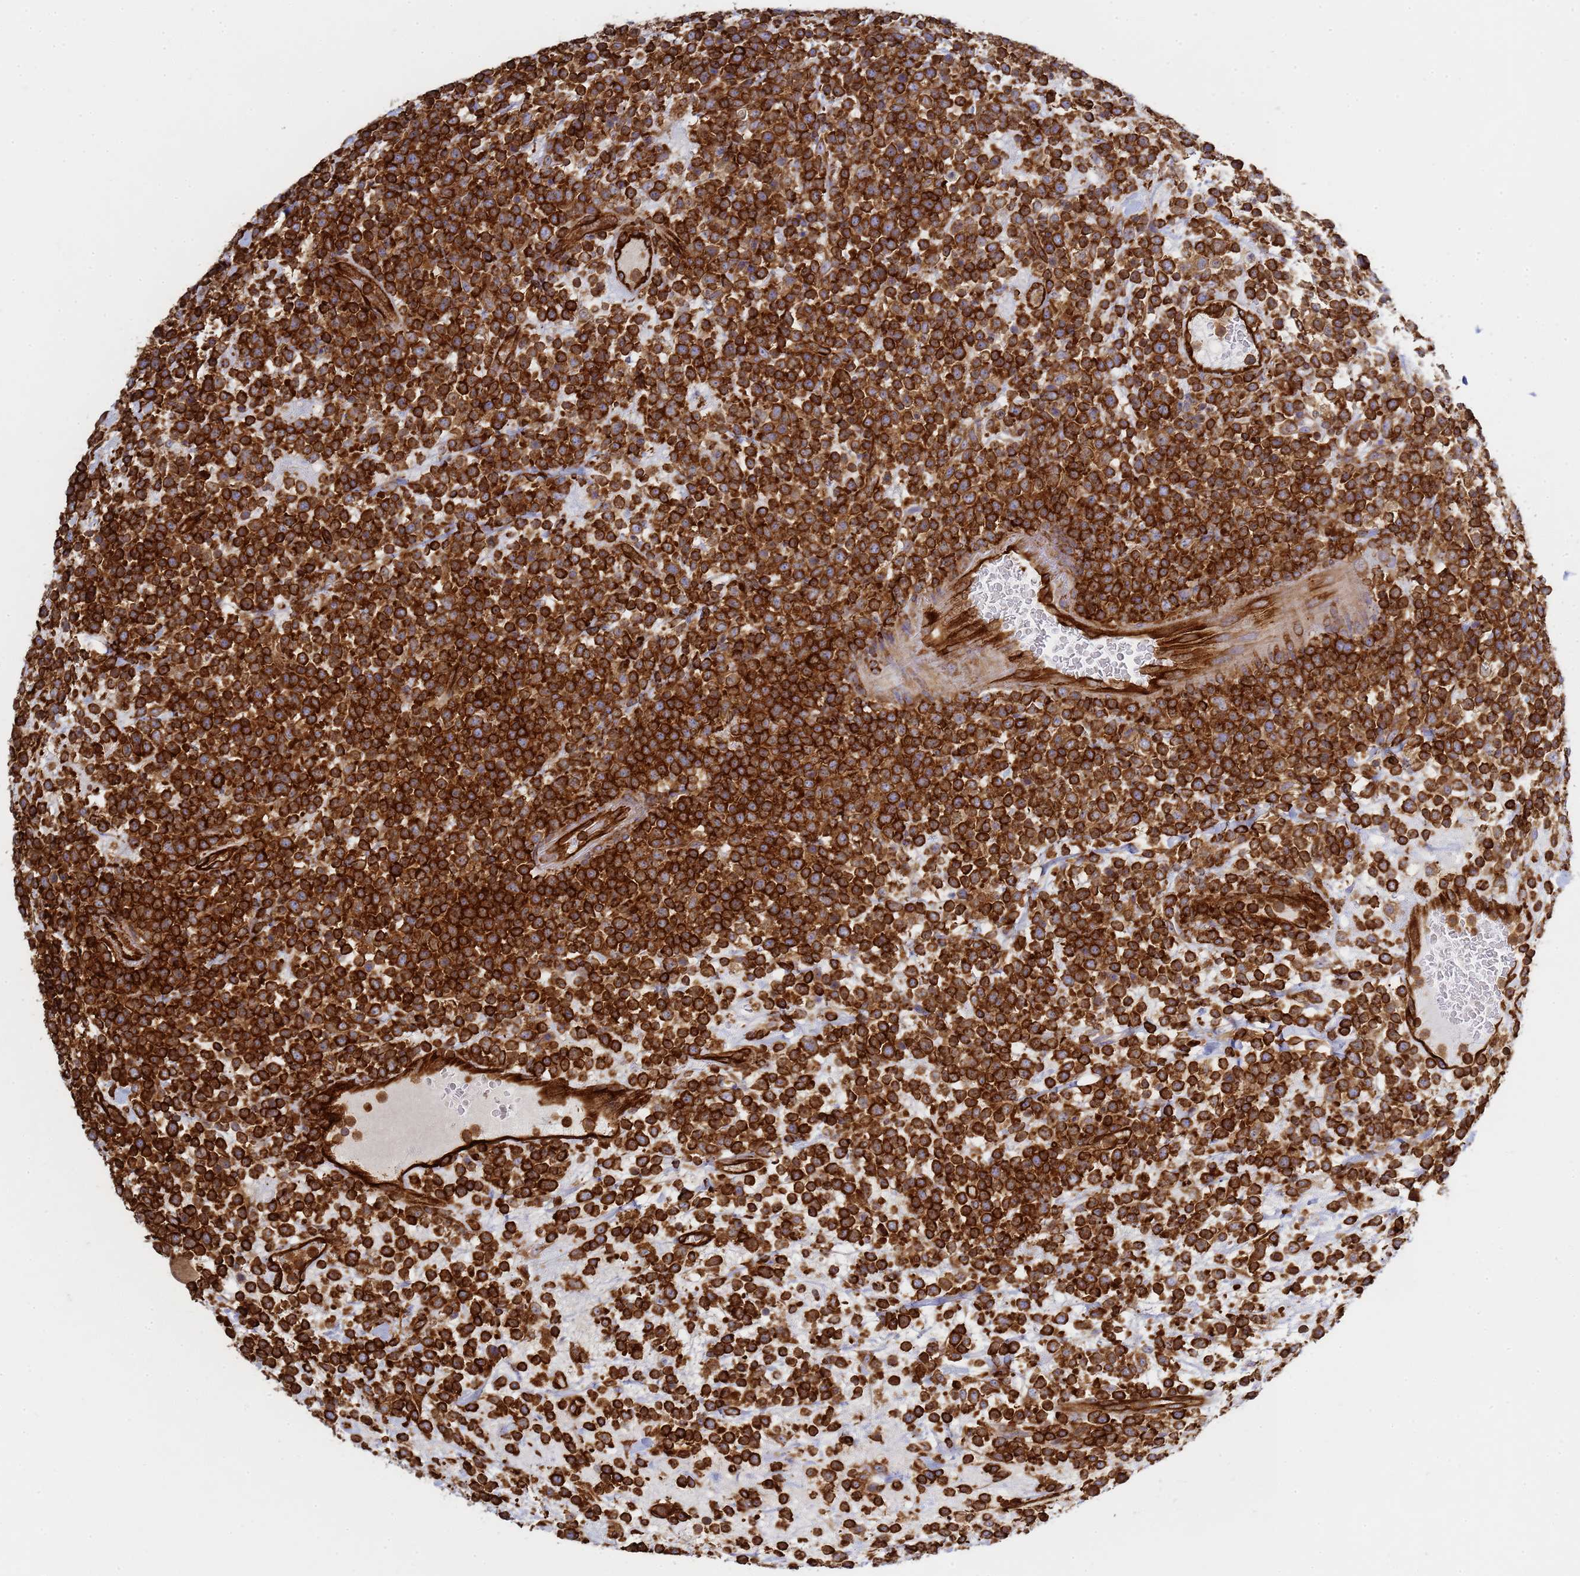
{"staining": {"intensity": "strong", "quantity": ">75%", "location": "cytoplasmic/membranous"}, "tissue": "lymphoma", "cell_type": "Tumor cells", "image_type": "cancer", "snomed": [{"axis": "morphology", "description": "Malignant lymphoma, non-Hodgkin's type, High grade"}, {"axis": "topography", "description": "Colon"}], "caption": "Protein expression analysis of human malignant lymphoma, non-Hodgkin's type (high-grade) reveals strong cytoplasmic/membranous expression in approximately >75% of tumor cells. Nuclei are stained in blue.", "gene": "ZBTB8OS", "patient": {"sex": "female", "age": 53}}